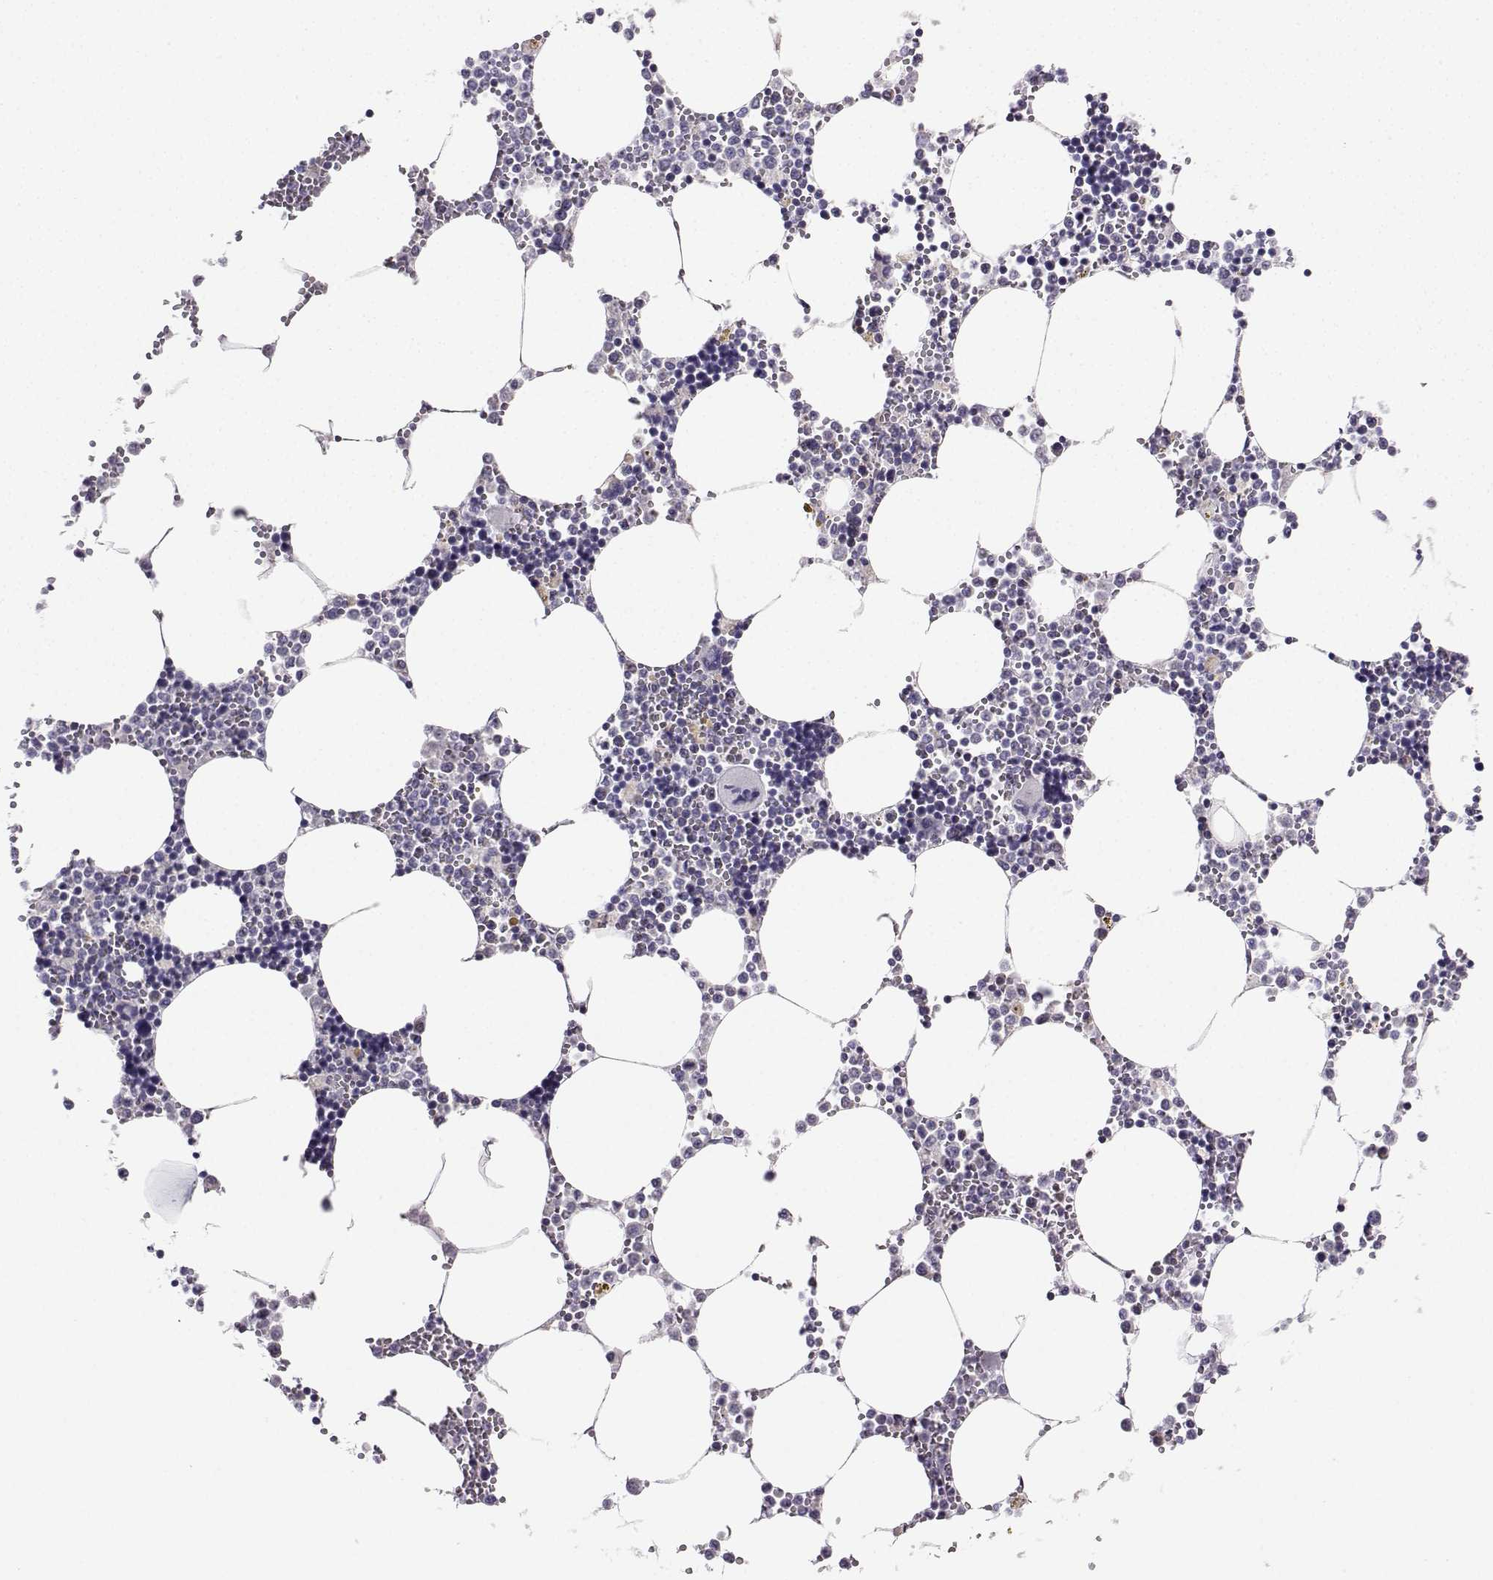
{"staining": {"intensity": "weak", "quantity": "<25%", "location": "cytoplasmic/membranous"}, "tissue": "bone marrow", "cell_type": "Hematopoietic cells", "image_type": "normal", "snomed": [{"axis": "morphology", "description": "Normal tissue, NOS"}, {"axis": "topography", "description": "Bone marrow"}], "caption": "The micrograph displays no staining of hematopoietic cells in normal bone marrow.", "gene": "AVP", "patient": {"sex": "male", "age": 54}}